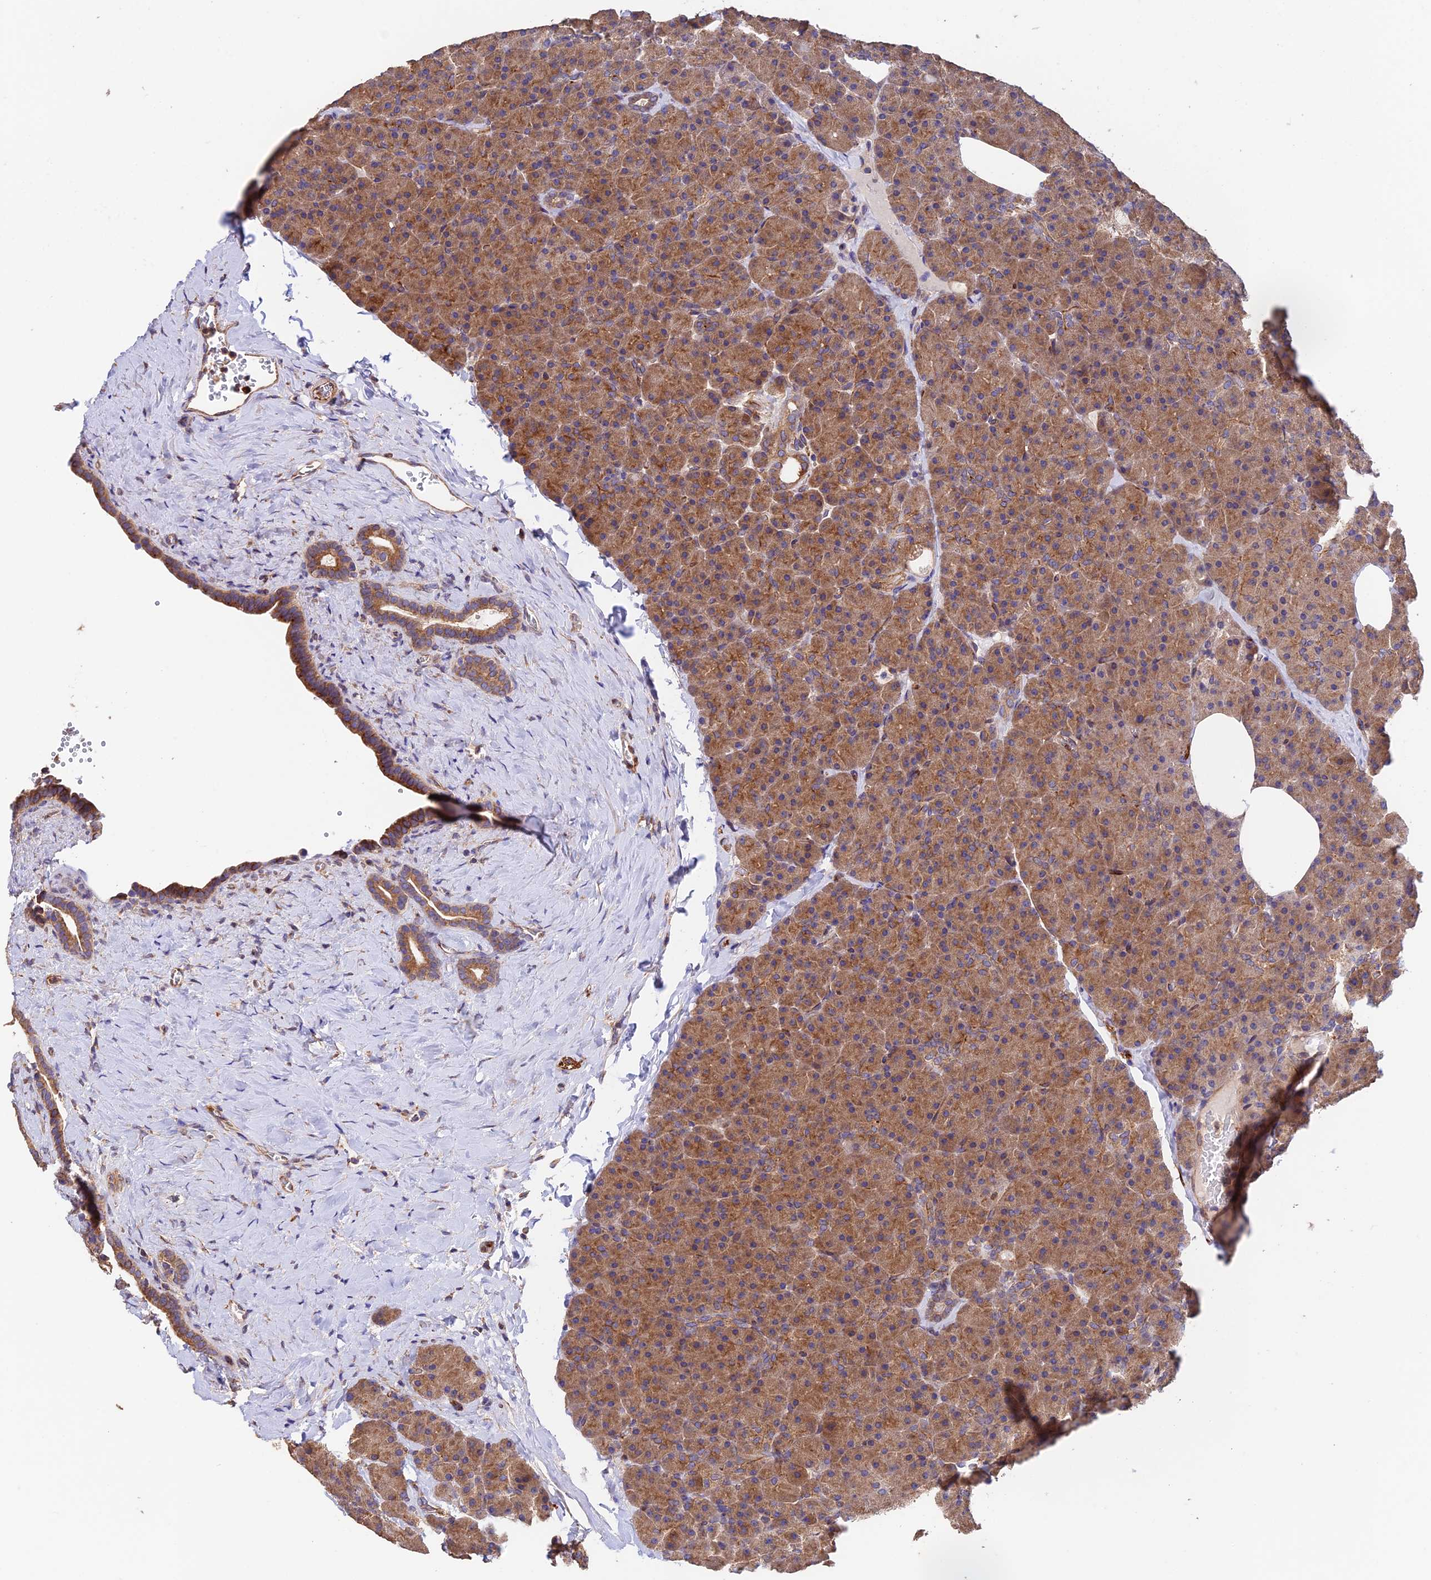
{"staining": {"intensity": "moderate", "quantity": ">75%", "location": "cytoplasmic/membranous"}, "tissue": "pancreas", "cell_type": "Exocrine glandular cells", "image_type": "normal", "snomed": [{"axis": "morphology", "description": "Normal tissue, NOS"}, {"axis": "morphology", "description": "Carcinoid, malignant, NOS"}, {"axis": "topography", "description": "Pancreas"}], "caption": "A photomicrograph of human pancreas stained for a protein displays moderate cytoplasmic/membranous brown staining in exocrine glandular cells. The staining was performed using DAB (3,3'-diaminobenzidine) to visualize the protein expression in brown, while the nuclei were stained in blue with hematoxylin (Magnification: 20x).", "gene": "EMC3", "patient": {"sex": "female", "age": 35}}